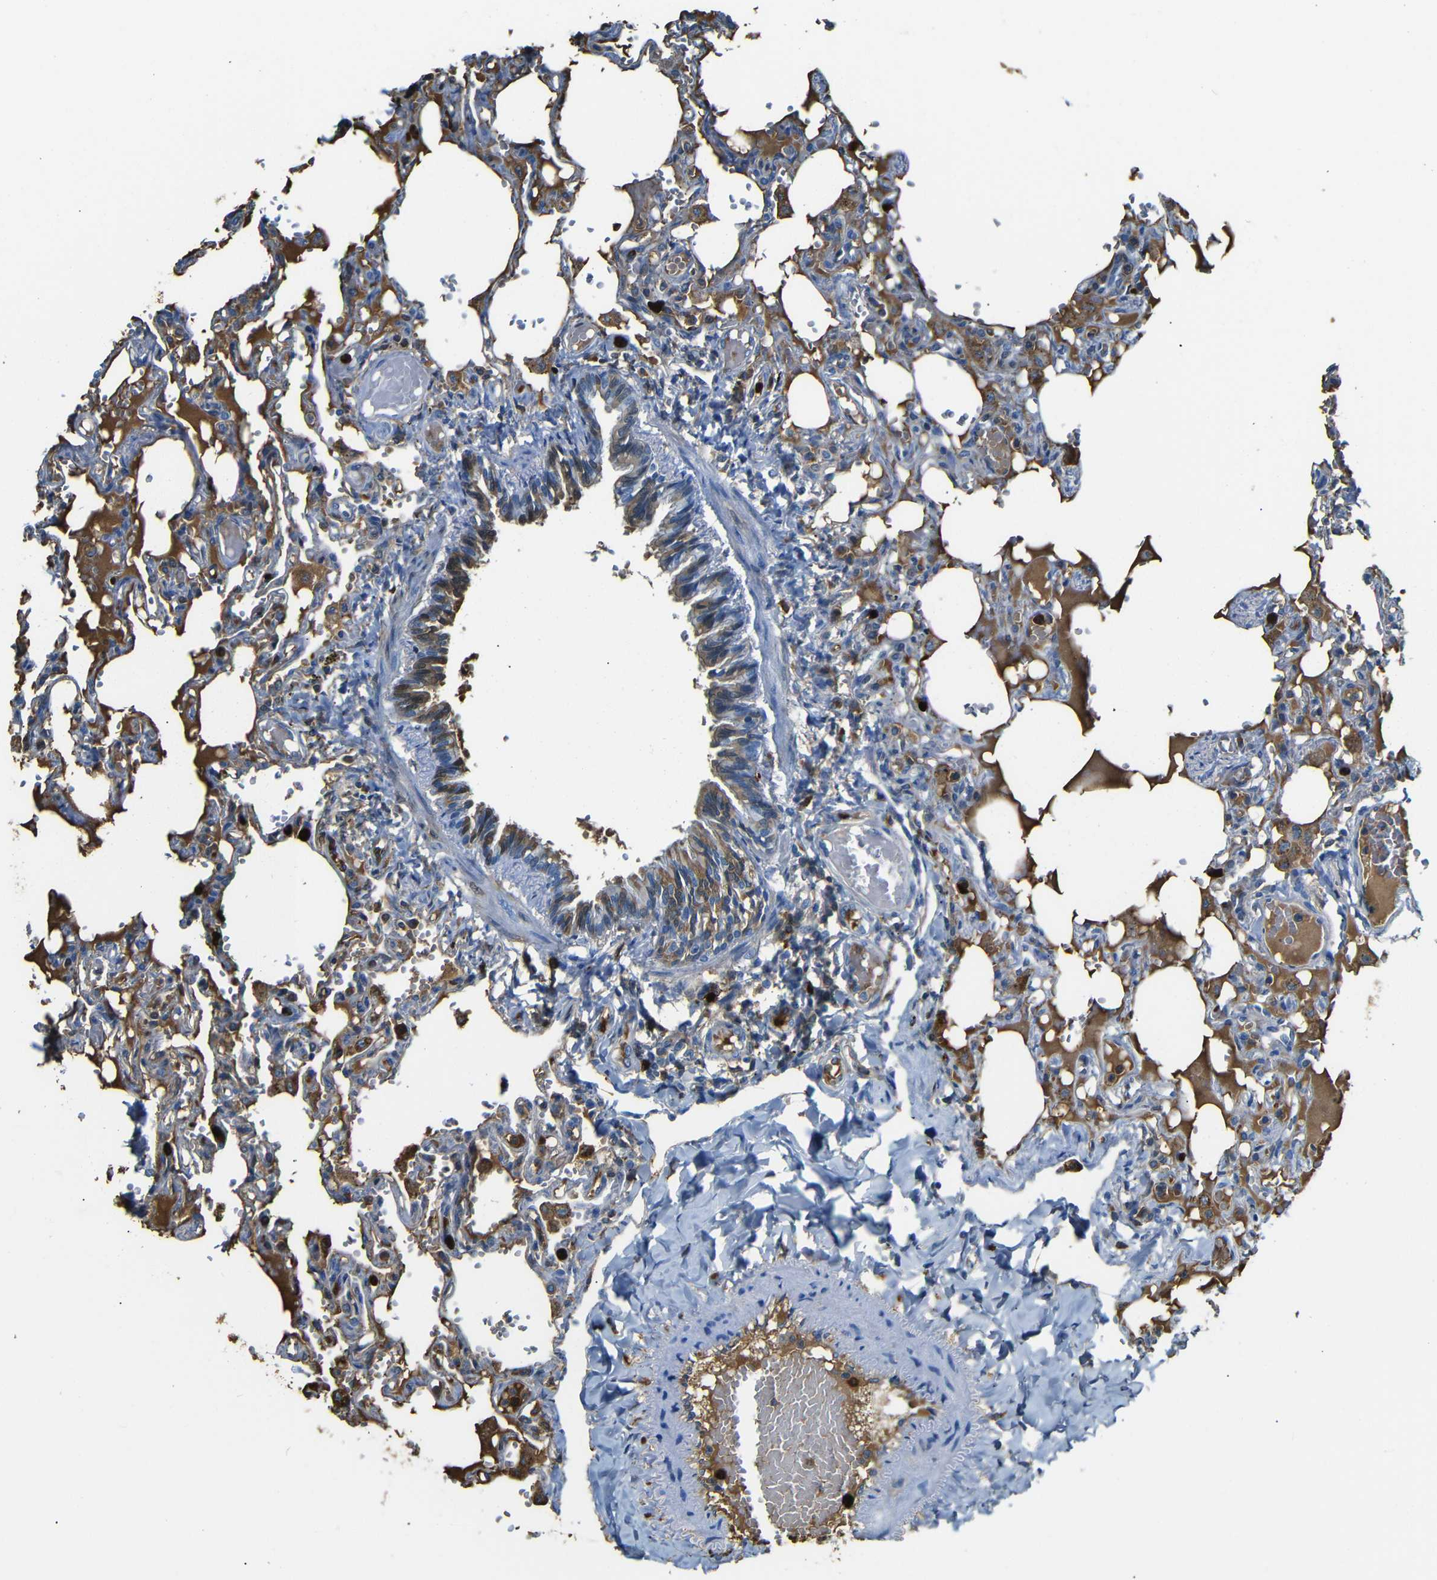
{"staining": {"intensity": "moderate", "quantity": "<25%", "location": "cytoplasmic/membranous"}, "tissue": "lung", "cell_type": "Alveolar cells", "image_type": "normal", "snomed": [{"axis": "morphology", "description": "Normal tissue, NOS"}, {"axis": "topography", "description": "Lung"}], "caption": "Immunohistochemistry of unremarkable lung displays low levels of moderate cytoplasmic/membranous expression in about <25% of alveolar cells.", "gene": "SERPINA1", "patient": {"sex": "male", "age": 21}}